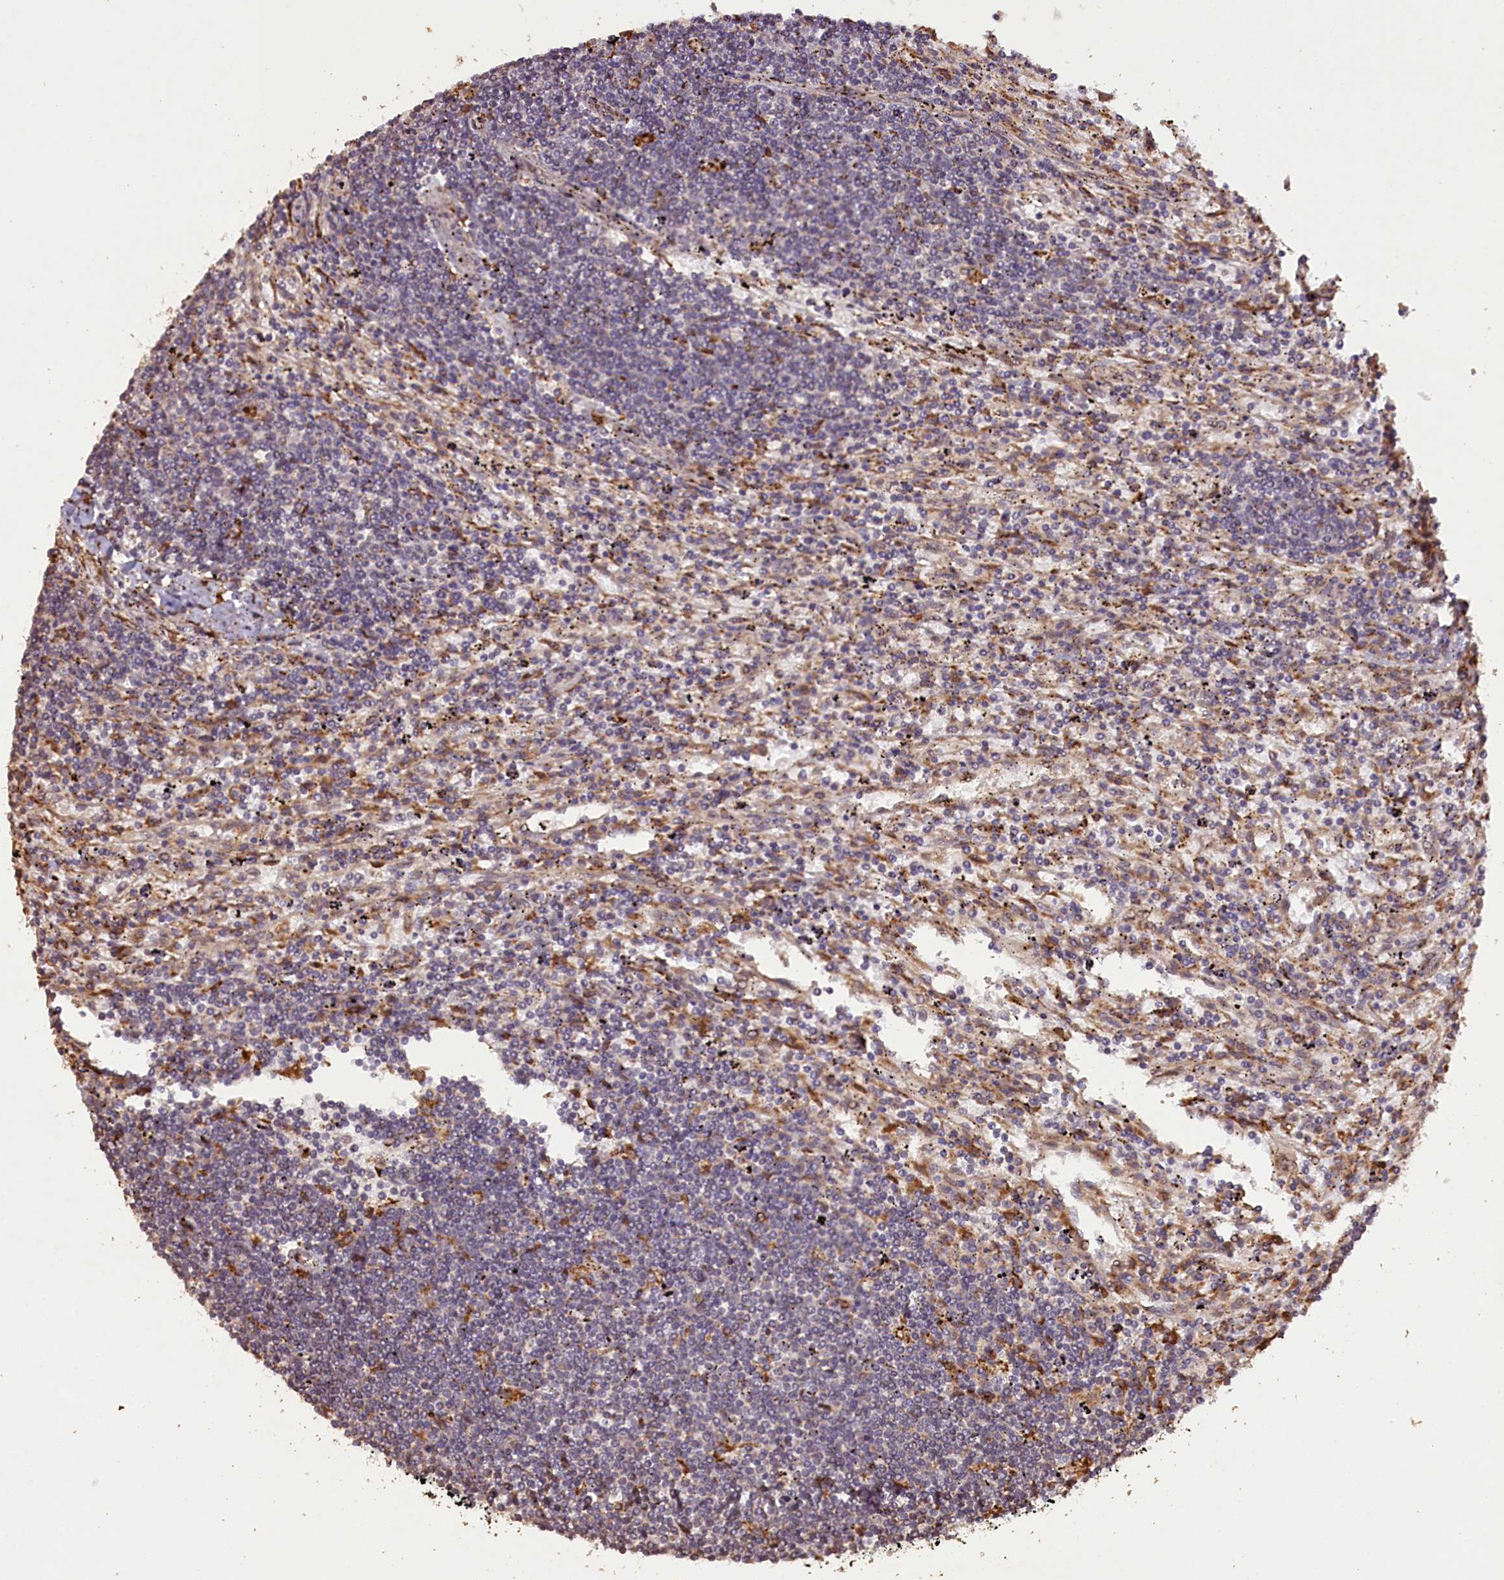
{"staining": {"intensity": "negative", "quantity": "none", "location": "none"}, "tissue": "lymphoma", "cell_type": "Tumor cells", "image_type": "cancer", "snomed": [{"axis": "morphology", "description": "Malignant lymphoma, non-Hodgkin's type, Low grade"}, {"axis": "topography", "description": "Spleen"}], "caption": "Immunohistochemical staining of human lymphoma displays no significant expression in tumor cells. The staining is performed using DAB brown chromogen with nuclei counter-stained in using hematoxylin.", "gene": "SLC38A7", "patient": {"sex": "male", "age": 76}}